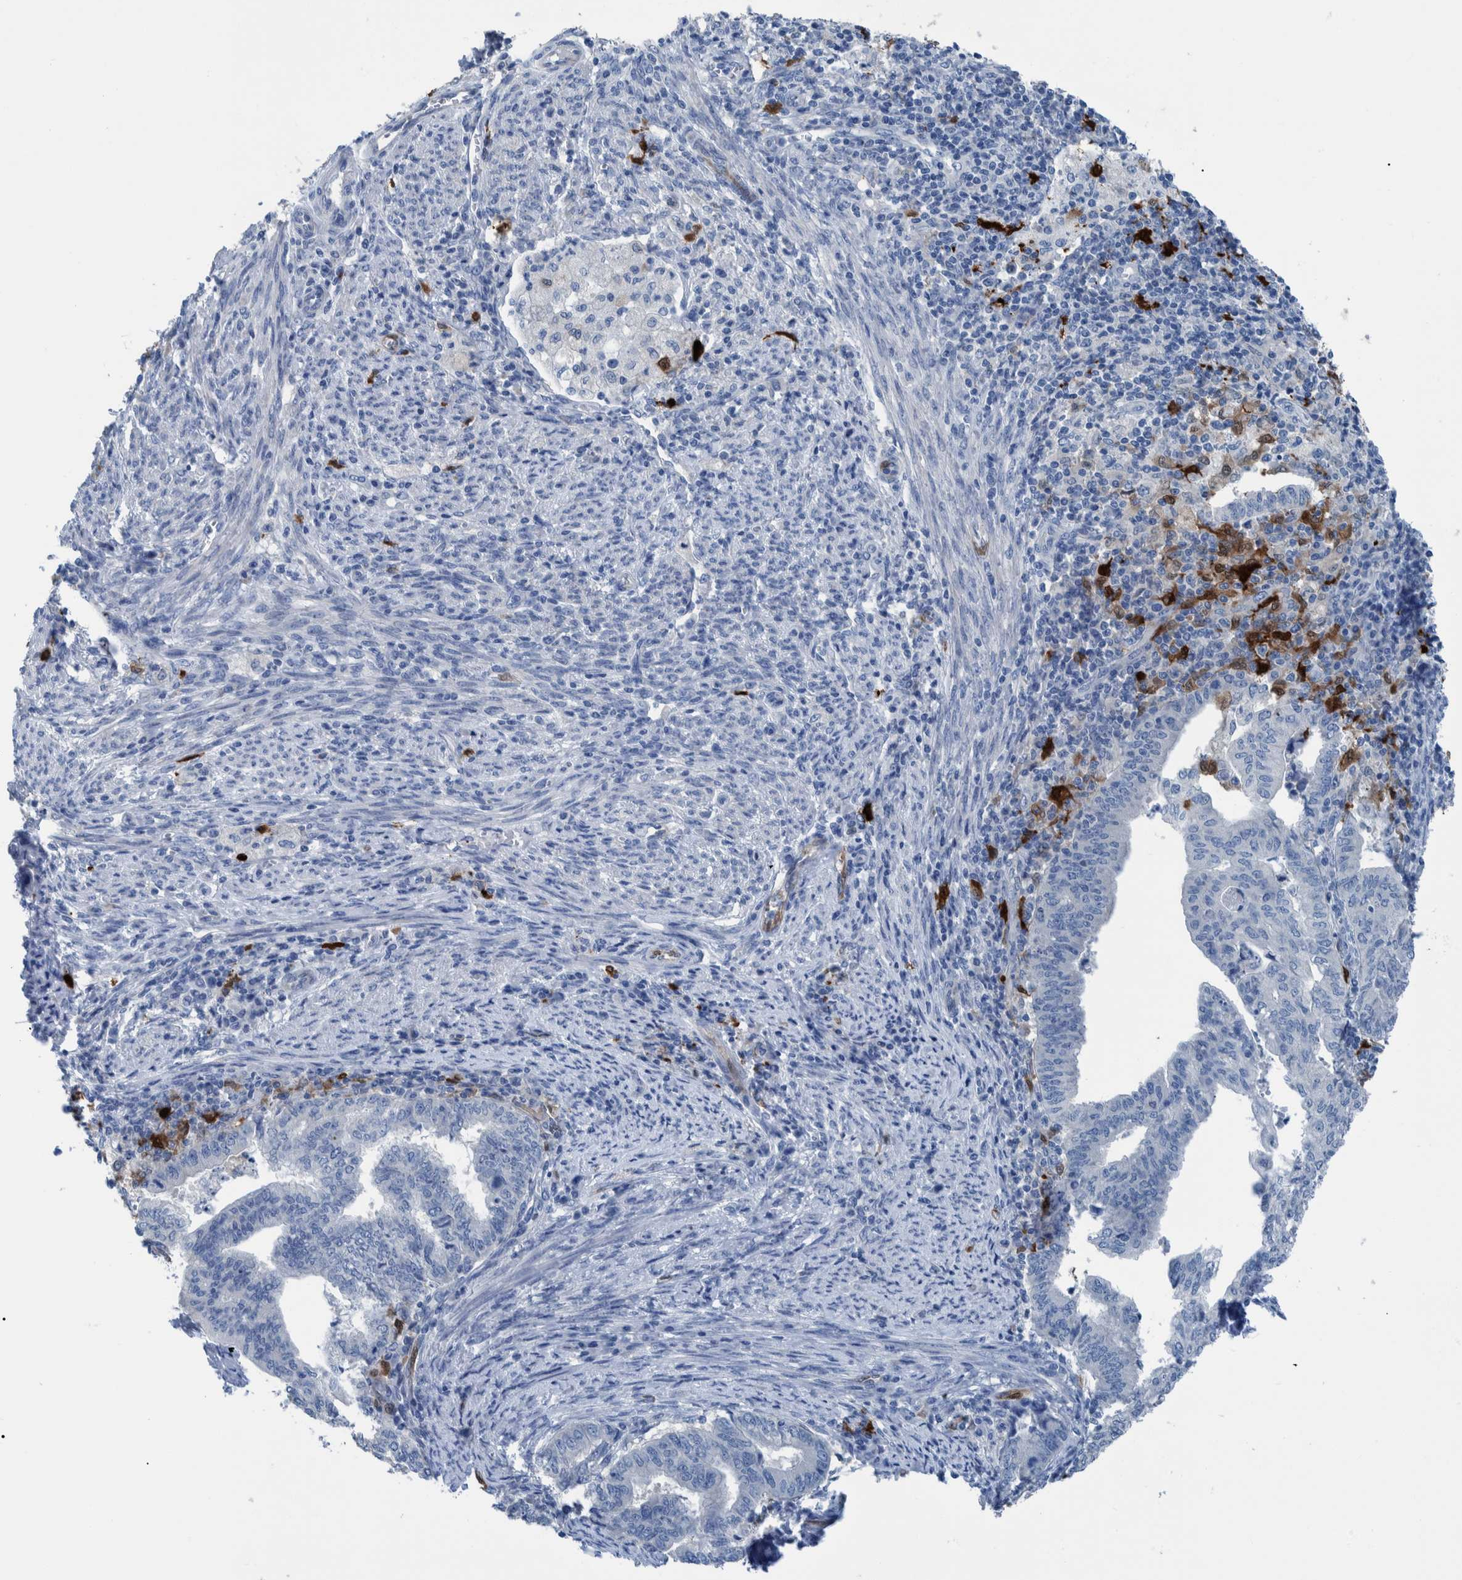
{"staining": {"intensity": "negative", "quantity": "none", "location": "none"}, "tissue": "endometrial cancer", "cell_type": "Tumor cells", "image_type": "cancer", "snomed": [{"axis": "morphology", "description": "Polyp, NOS"}, {"axis": "morphology", "description": "Adenocarcinoma, NOS"}, {"axis": "morphology", "description": "Adenoma, NOS"}, {"axis": "topography", "description": "Endometrium"}], "caption": "This is a micrograph of immunohistochemistry staining of endometrial cancer (adenoma), which shows no positivity in tumor cells.", "gene": "IDO1", "patient": {"sex": "female", "age": 79}}